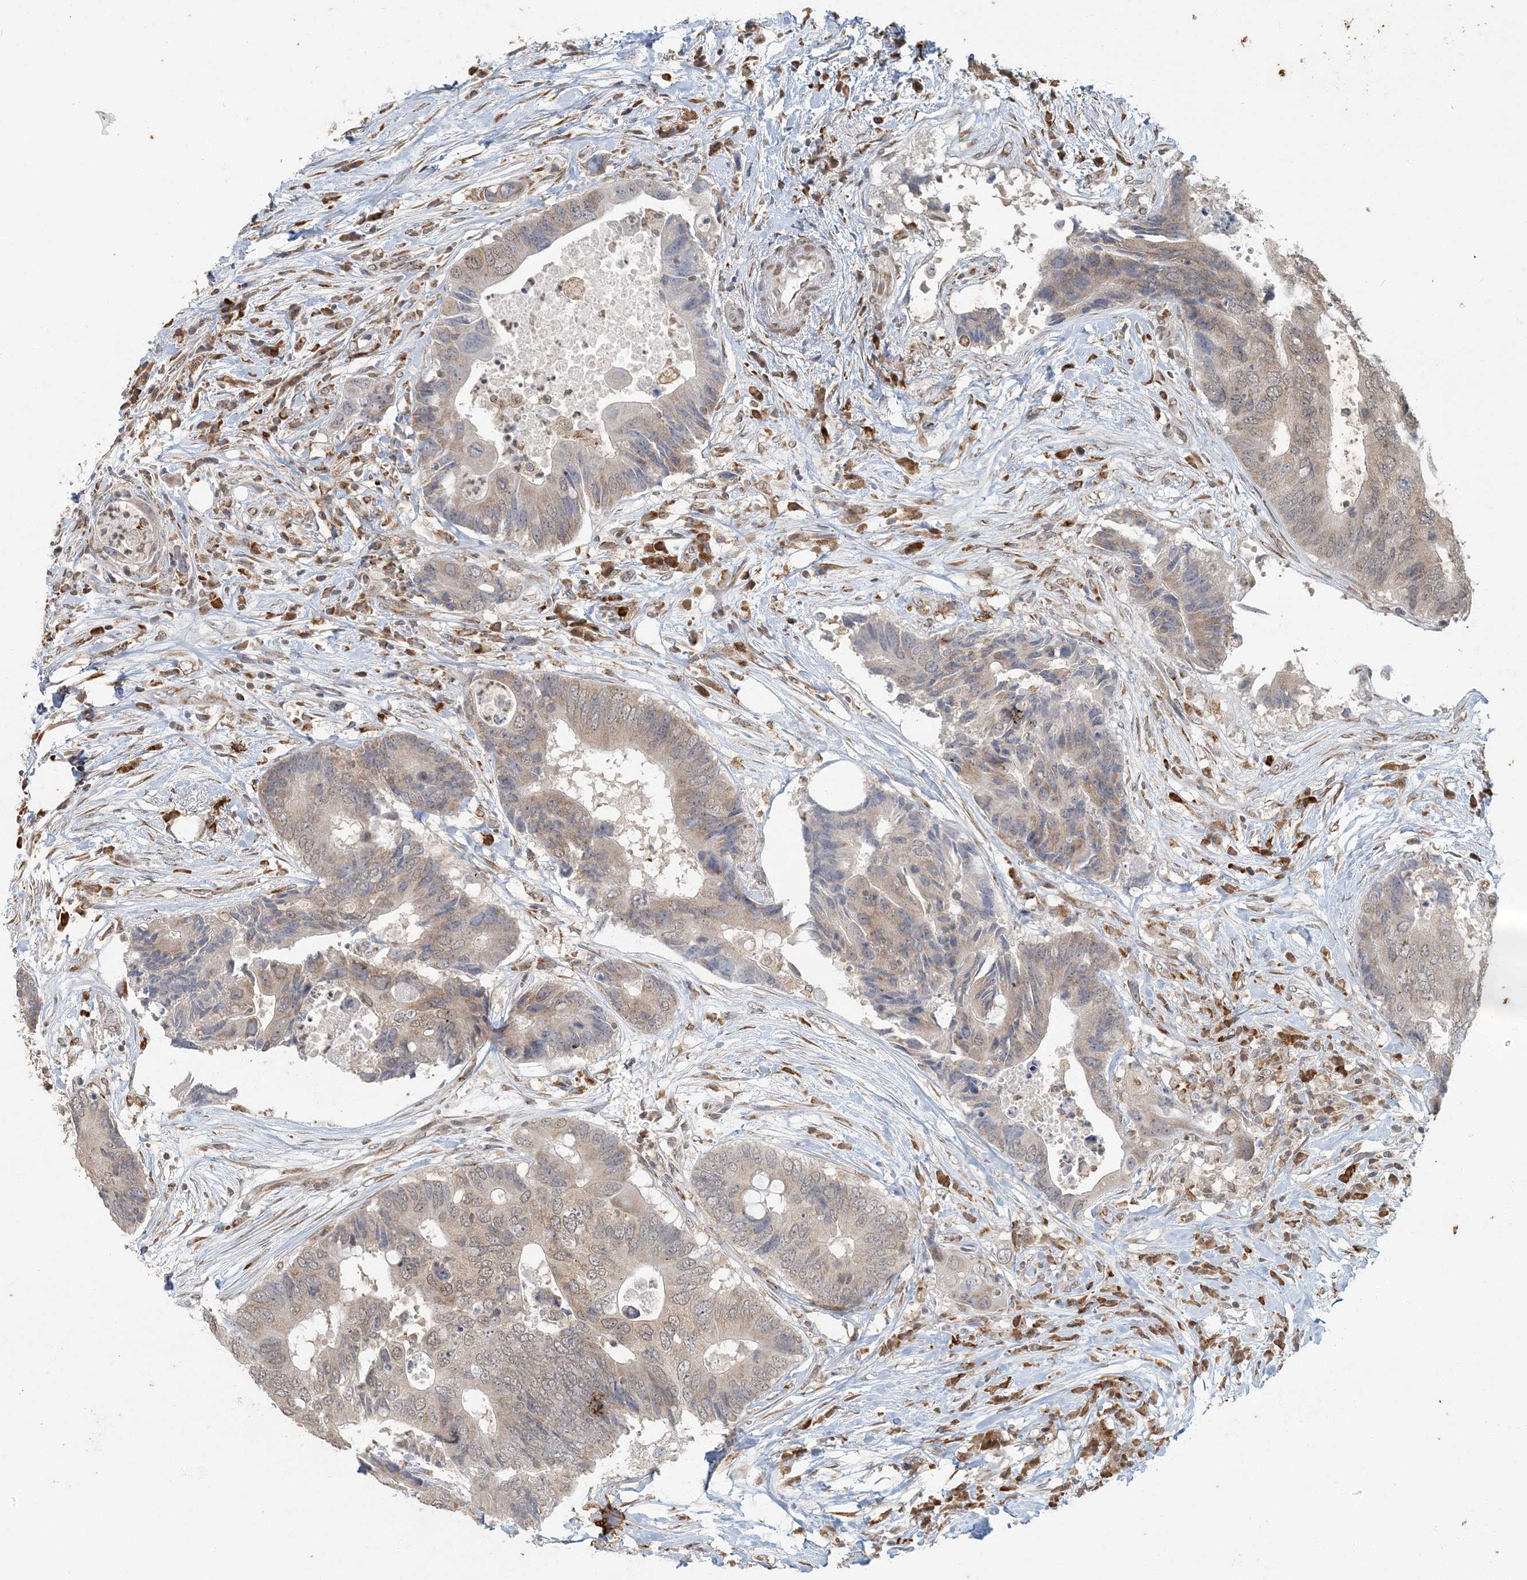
{"staining": {"intensity": "weak", "quantity": "25%-75%", "location": "cytoplasmic/membranous,nuclear"}, "tissue": "colorectal cancer", "cell_type": "Tumor cells", "image_type": "cancer", "snomed": [{"axis": "morphology", "description": "Adenocarcinoma, NOS"}, {"axis": "topography", "description": "Colon"}], "caption": "Colorectal cancer stained with a brown dye shows weak cytoplasmic/membranous and nuclear positive staining in approximately 25%-75% of tumor cells.", "gene": "AK9", "patient": {"sex": "male", "age": 71}}